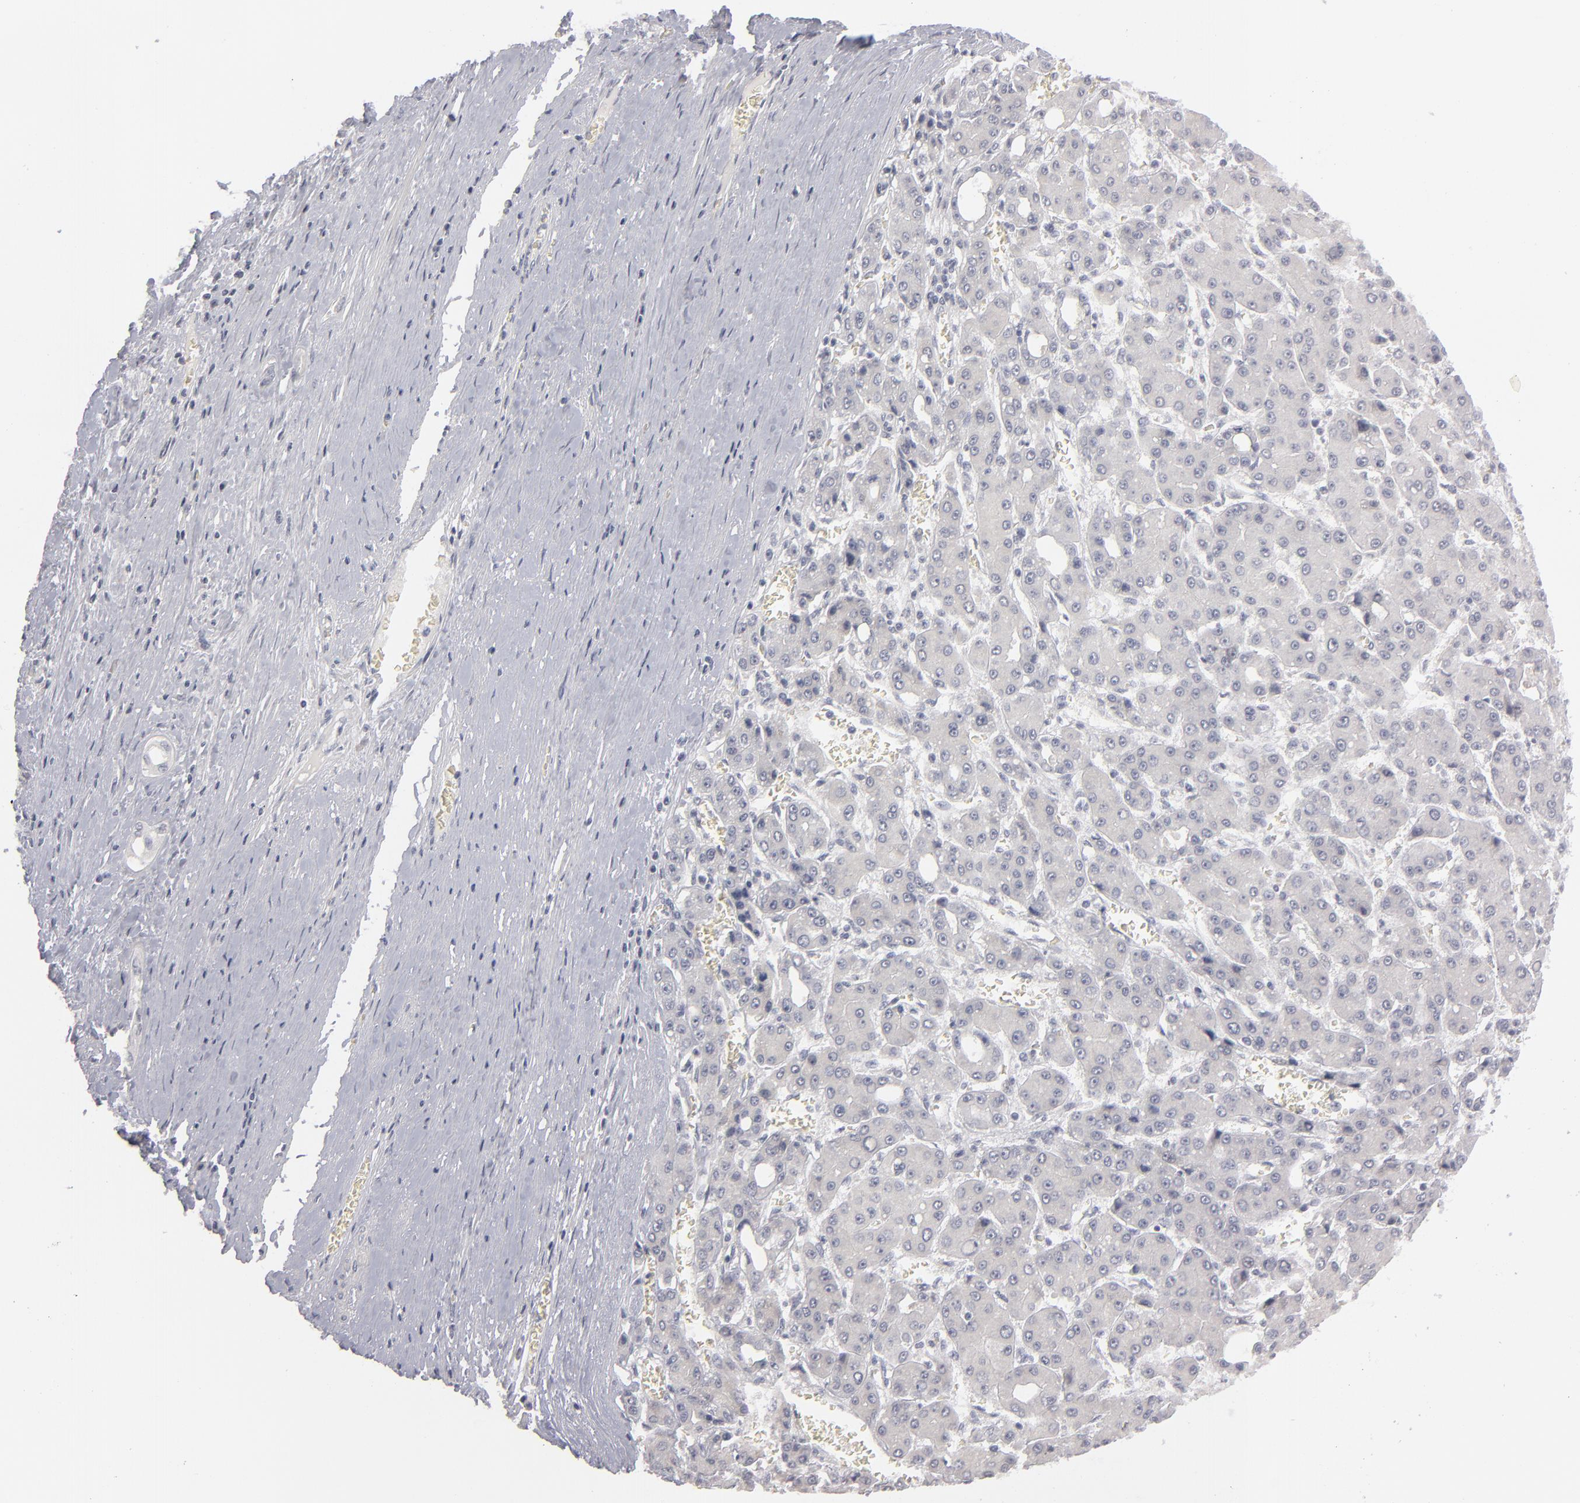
{"staining": {"intensity": "negative", "quantity": "none", "location": "none"}, "tissue": "liver cancer", "cell_type": "Tumor cells", "image_type": "cancer", "snomed": [{"axis": "morphology", "description": "Carcinoma, Hepatocellular, NOS"}, {"axis": "topography", "description": "Liver"}], "caption": "IHC image of liver cancer (hepatocellular carcinoma) stained for a protein (brown), which displays no positivity in tumor cells.", "gene": "KIAA1210", "patient": {"sex": "male", "age": 69}}